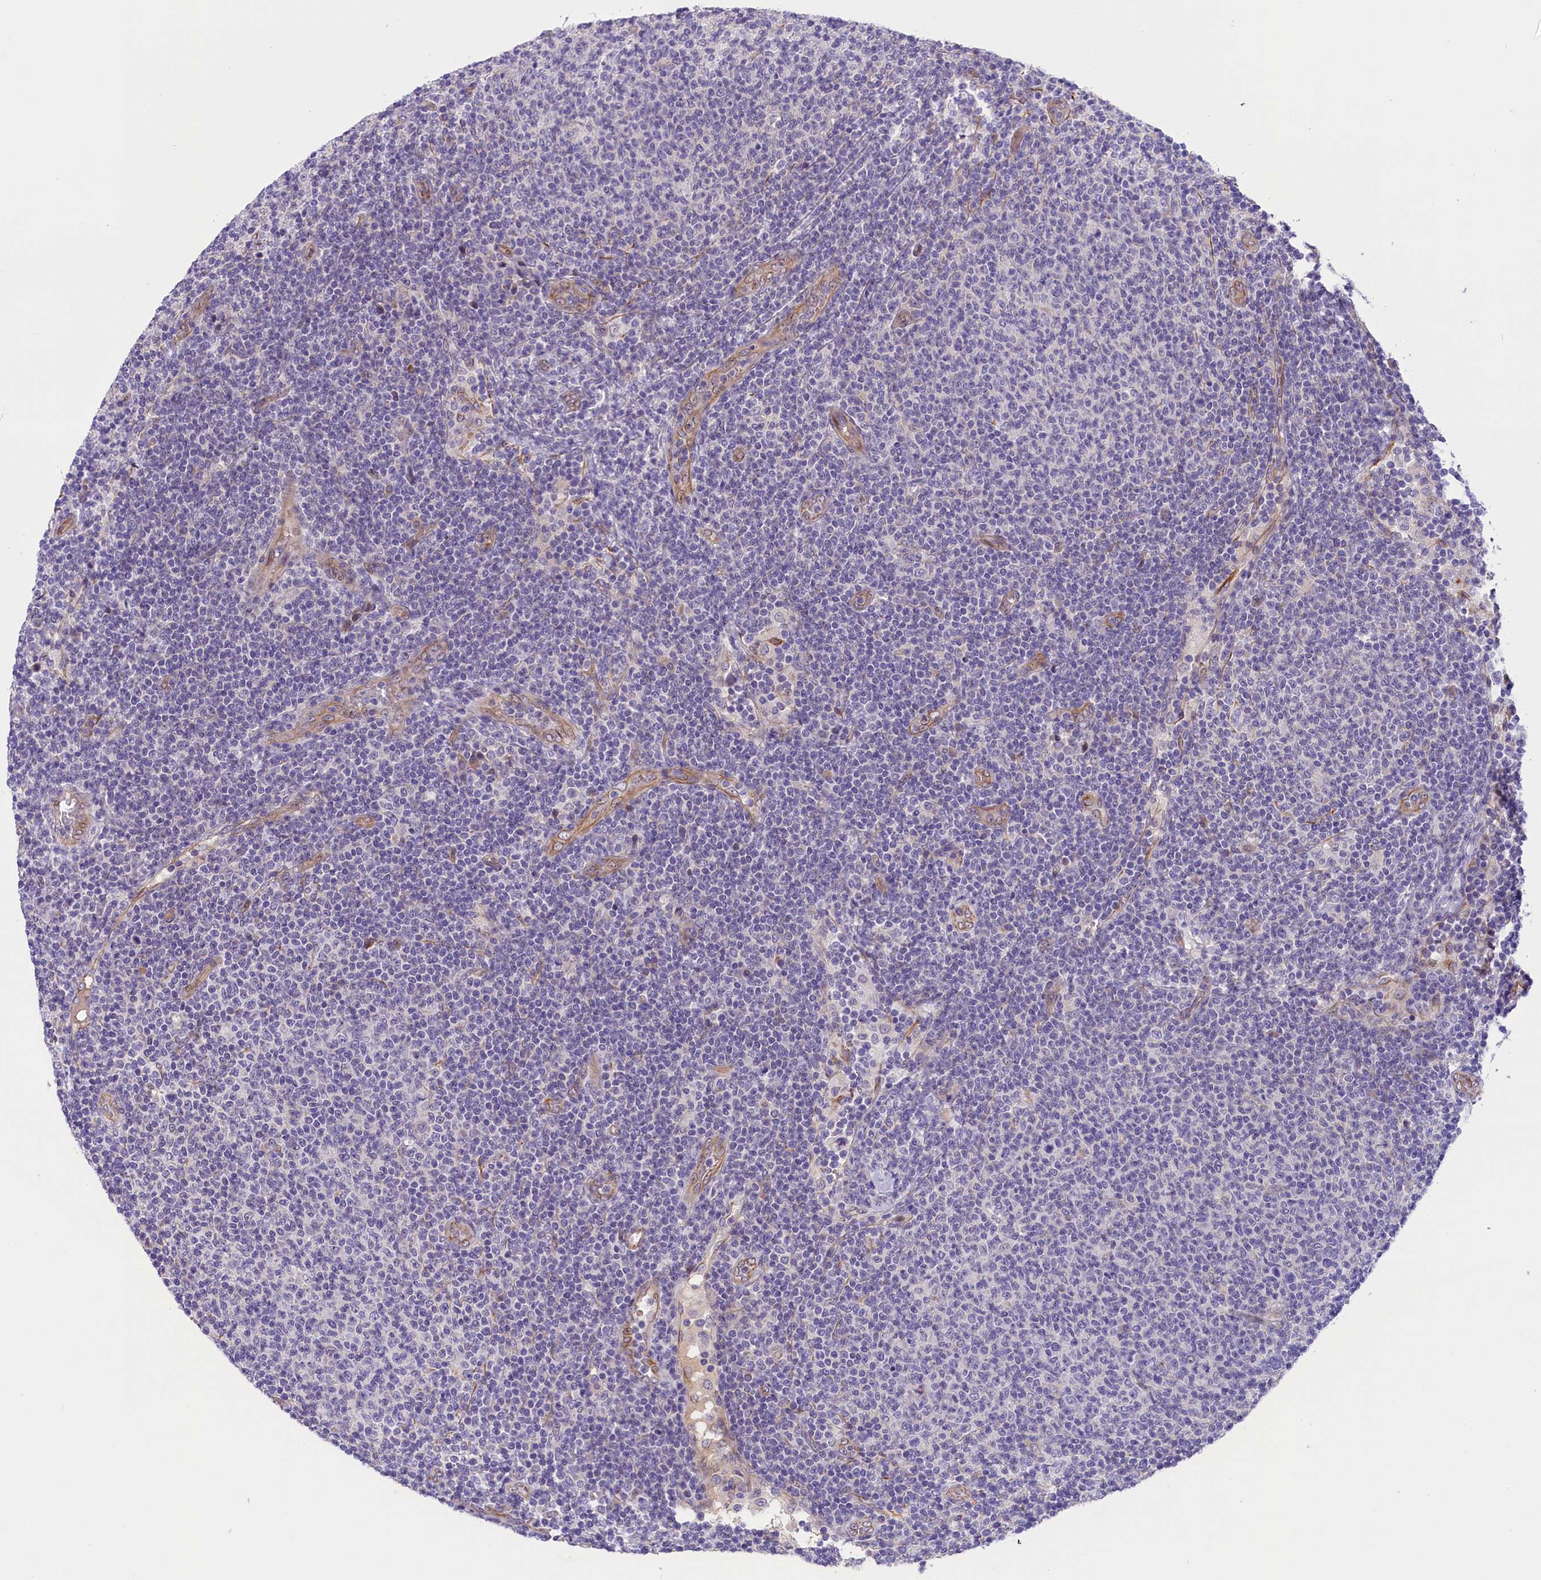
{"staining": {"intensity": "negative", "quantity": "none", "location": "none"}, "tissue": "lymphoma", "cell_type": "Tumor cells", "image_type": "cancer", "snomed": [{"axis": "morphology", "description": "Malignant lymphoma, non-Hodgkin's type, Low grade"}, {"axis": "topography", "description": "Lymph node"}], "caption": "Lymphoma was stained to show a protein in brown. There is no significant positivity in tumor cells. (Immunohistochemistry (ihc), brightfield microscopy, high magnification).", "gene": "CCDC32", "patient": {"sex": "male", "age": 66}}